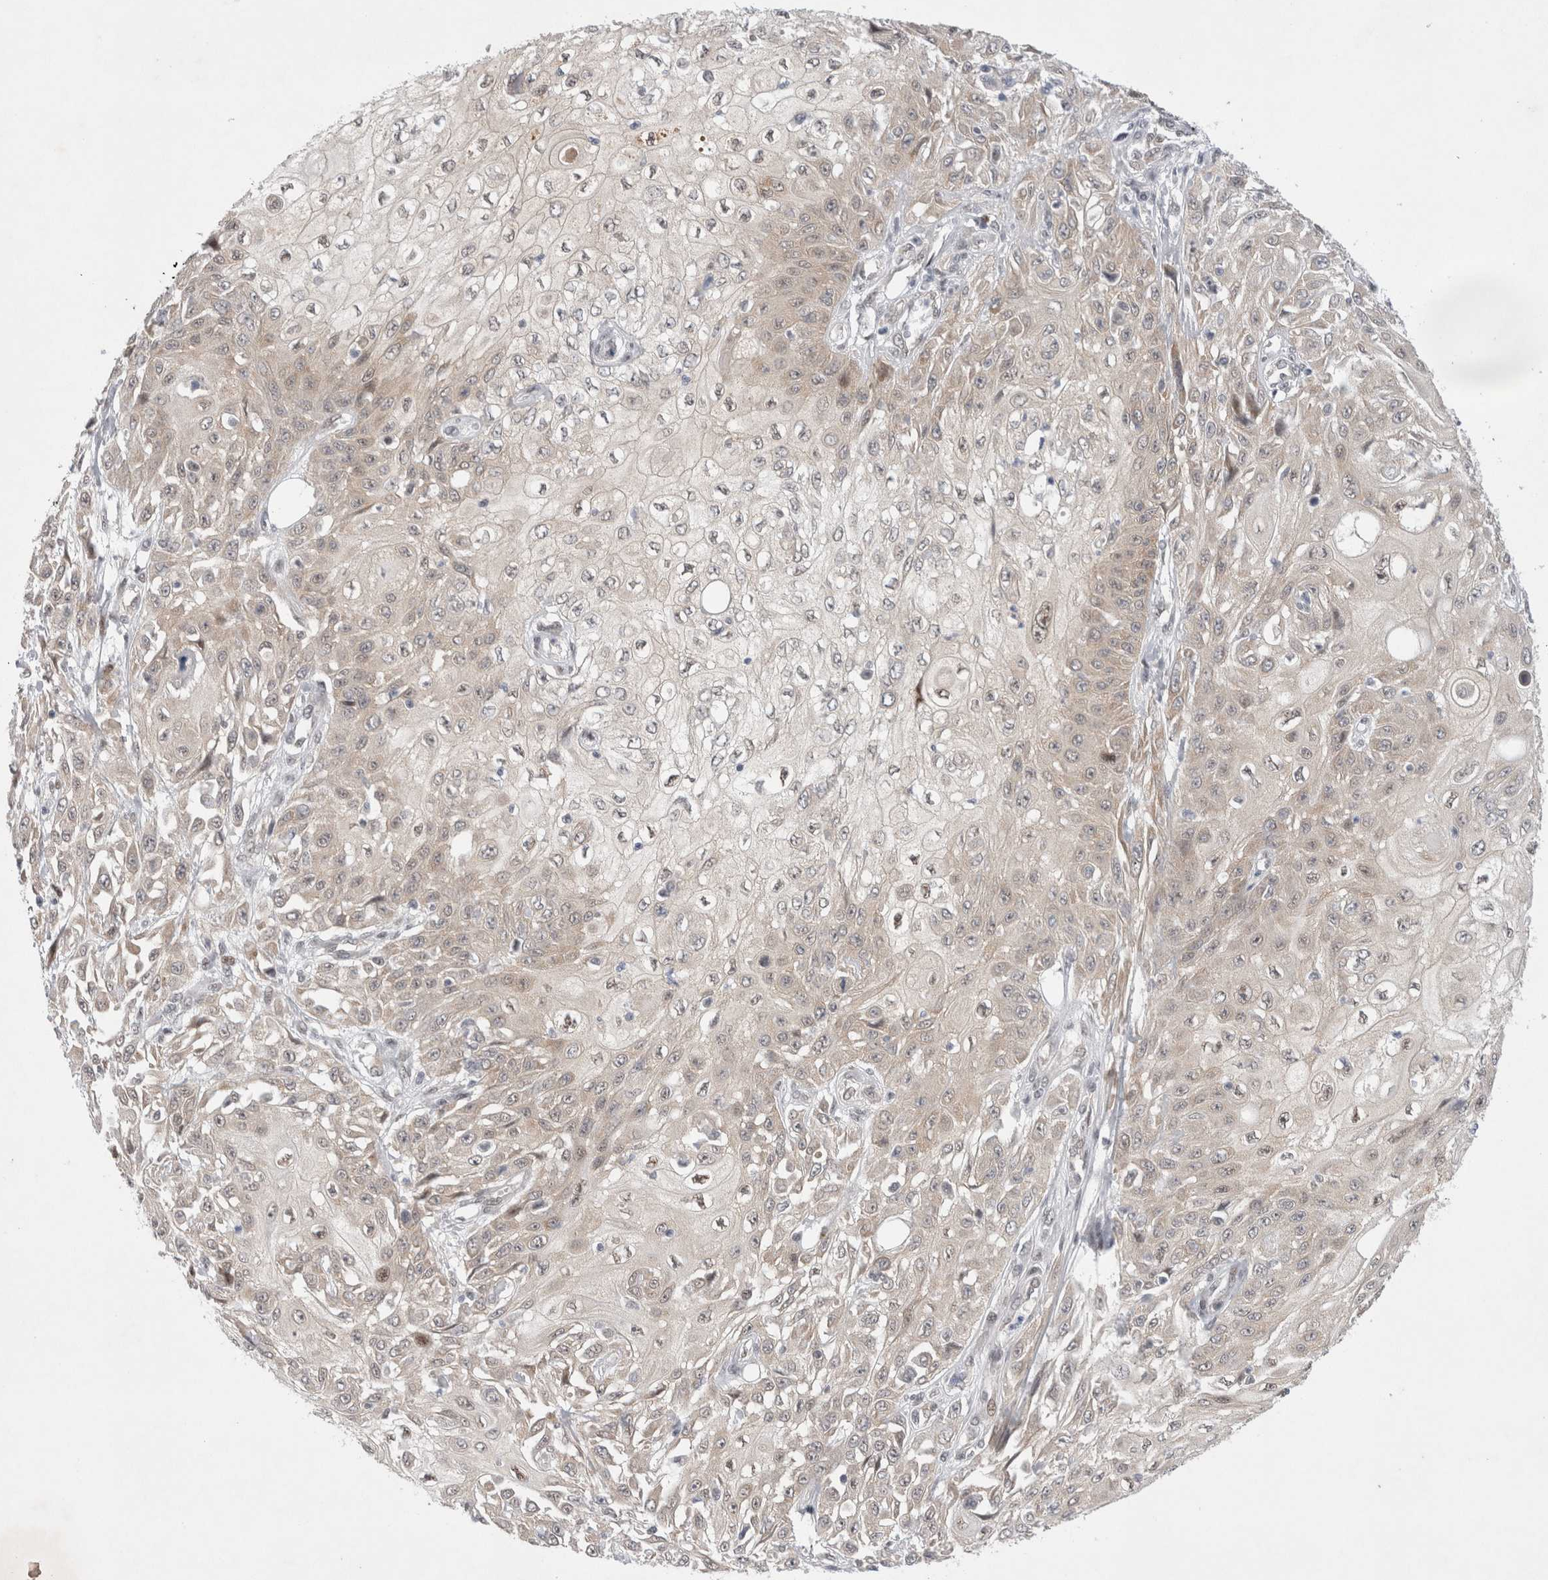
{"staining": {"intensity": "weak", "quantity": "<25%", "location": "nuclear"}, "tissue": "skin cancer", "cell_type": "Tumor cells", "image_type": "cancer", "snomed": [{"axis": "morphology", "description": "Squamous cell carcinoma, NOS"}, {"axis": "morphology", "description": "Squamous cell carcinoma, metastatic, NOS"}, {"axis": "topography", "description": "Skin"}, {"axis": "topography", "description": "Lymph node"}], "caption": "The micrograph reveals no significant positivity in tumor cells of skin cancer.", "gene": "WIPF2", "patient": {"sex": "male", "age": 75}}